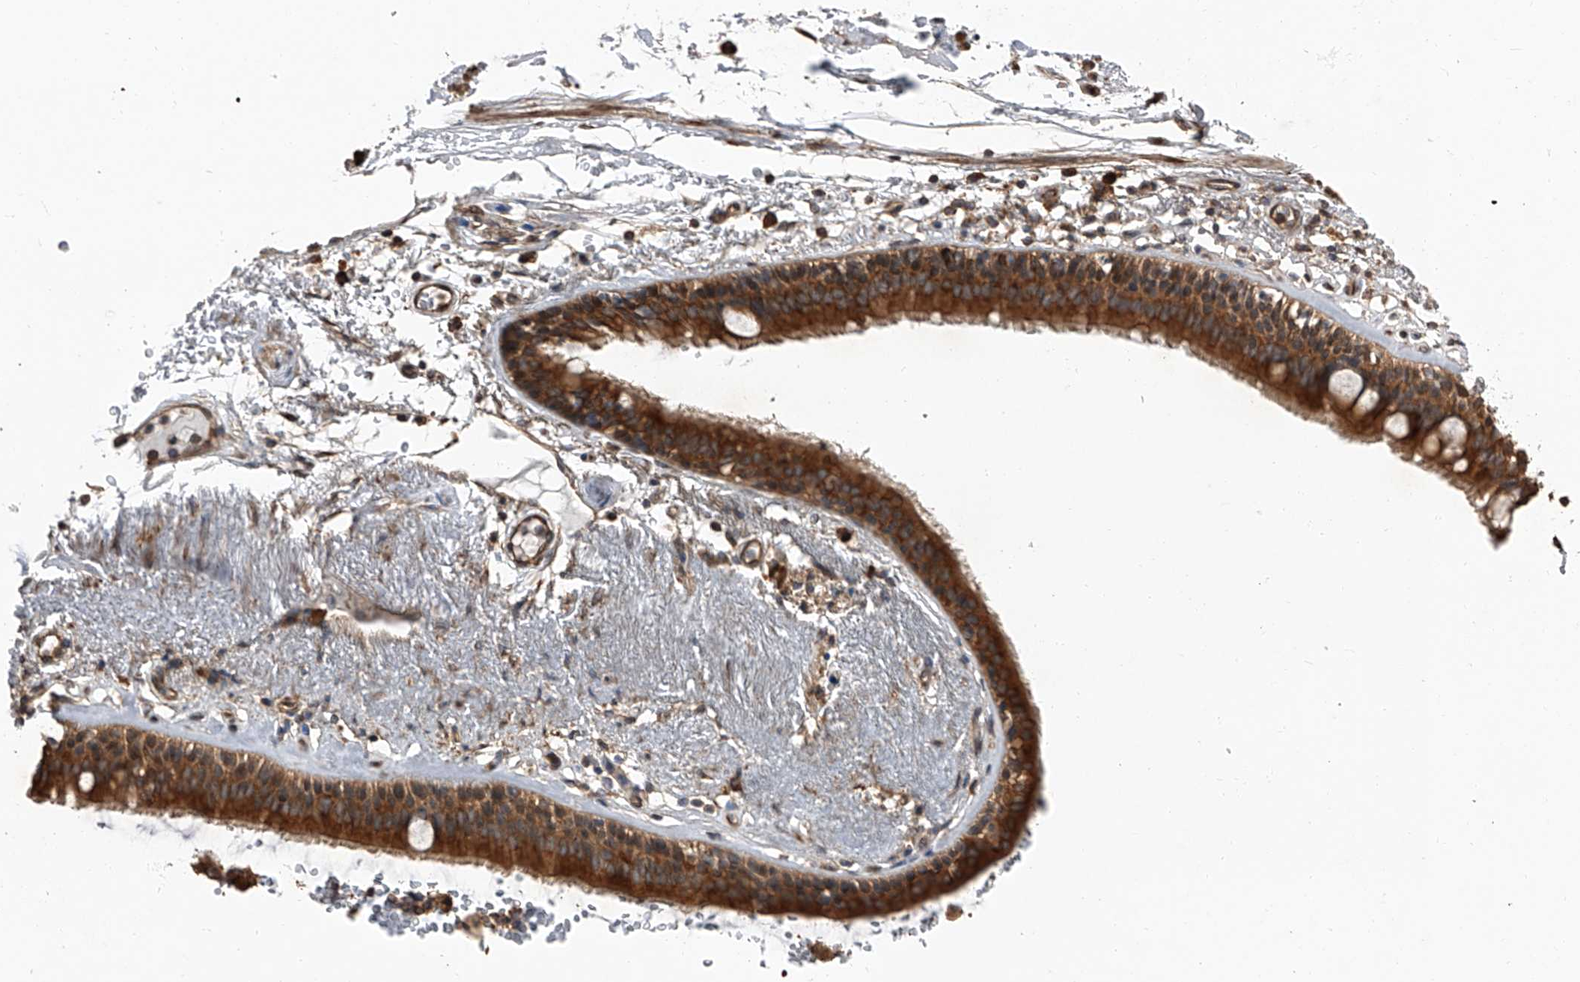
{"staining": {"intensity": "moderate", "quantity": "<25%", "location": "cytoplasmic/membranous"}, "tissue": "adipose tissue", "cell_type": "Adipocytes", "image_type": "normal", "snomed": [{"axis": "morphology", "description": "Normal tissue, NOS"}, {"axis": "topography", "description": "Cartilage tissue"}], "caption": "Protein staining exhibits moderate cytoplasmic/membranous staining in about <25% of adipocytes in benign adipose tissue. (brown staining indicates protein expression, while blue staining denotes nuclei).", "gene": "KCNJ2", "patient": {"sex": "female", "age": 63}}